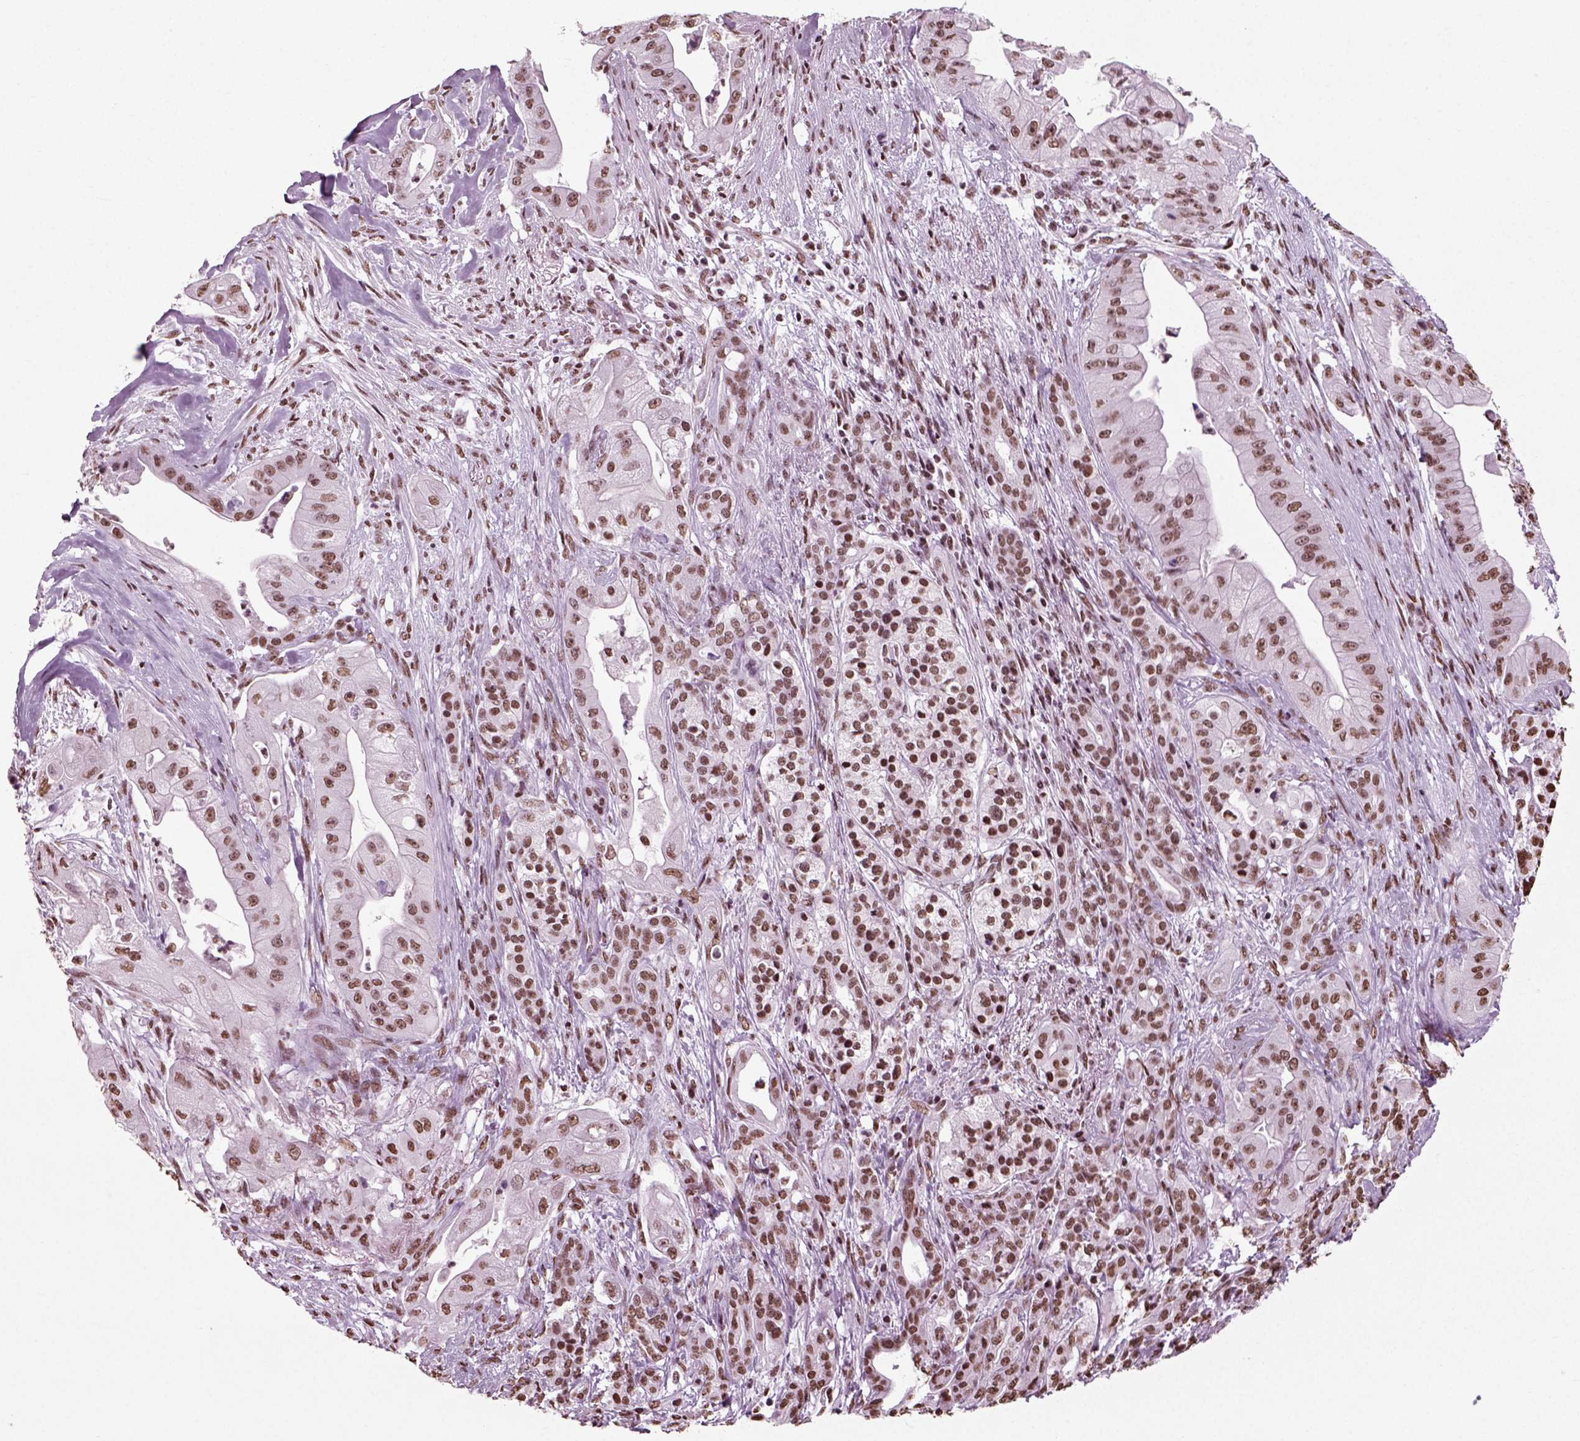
{"staining": {"intensity": "moderate", "quantity": ">75%", "location": "nuclear"}, "tissue": "pancreatic cancer", "cell_type": "Tumor cells", "image_type": "cancer", "snomed": [{"axis": "morphology", "description": "Normal tissue, NOS"}, {"axis": "morphology", "description": "Inflammation, NOS"}, {"axis": "morphology", "description": "Adenocarcinoma, NOS"}, {"axis": "topography", "description": "Pancreas"}], "caption": "High-power microscopy captured an IHC micrograph of pancreatic cancer (adenocarcinoma), revealing moderate nuclear positivity in about >75% of tumor cells. (brown staining indicates protein expression, while blue staining denotes nuclei).", "gene": "POLR1H", "patient": {"sex": "male", "age": 57}}